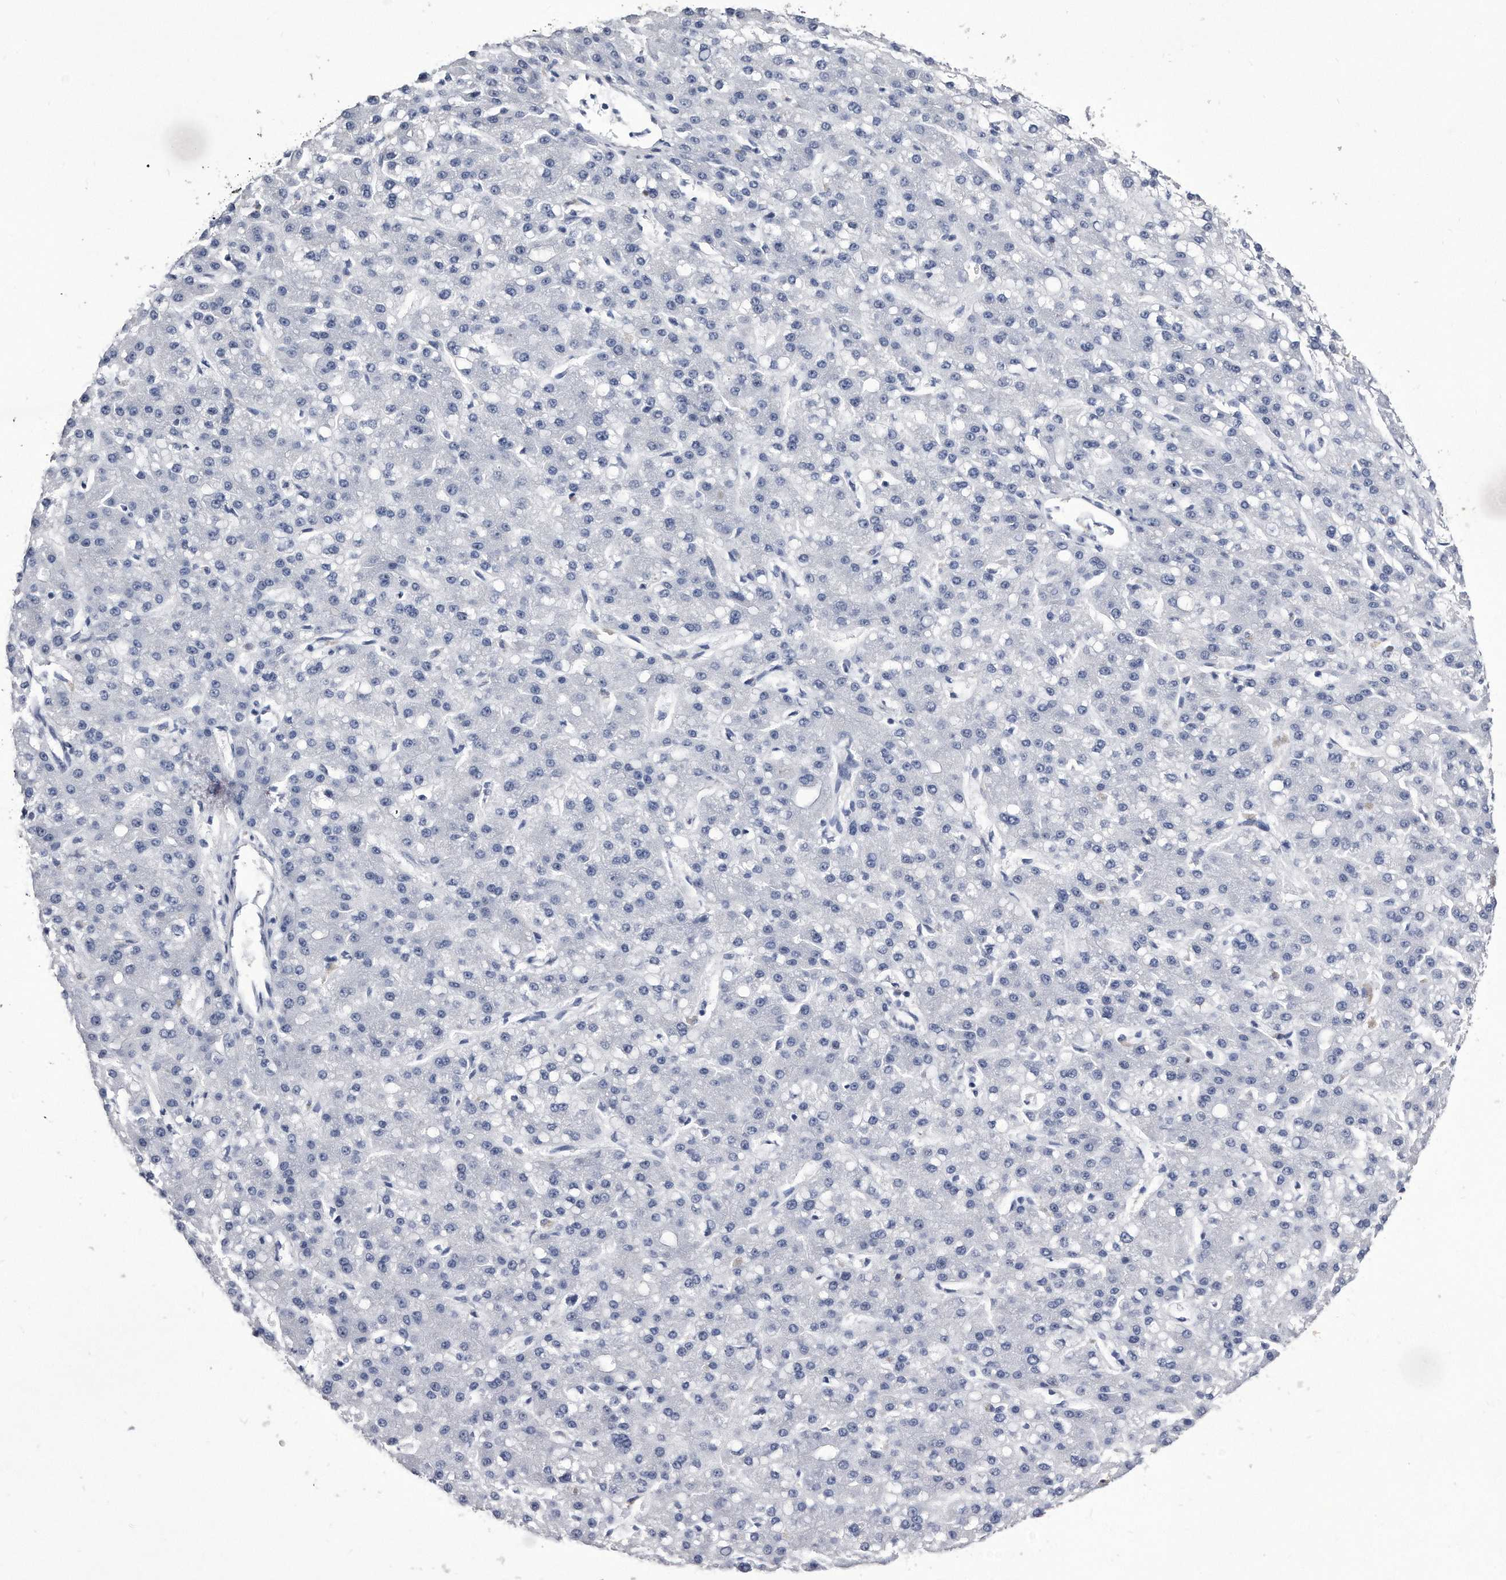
{"staining": {"intensity": "negative", "quantity": "none", "location": "none"}, "tissue": "liver cancer", "cell_type": "Tumor cells", "image_type": "cancer", "snomed": [{"axis": "morphology", "description": "Carcinoma, Hepatocellular, NOS"}, {"axis": "topography", "description": "Liver"}], "caption": "IHC histopathology image of neoplastic tissue: human liver cancer stained with DAB (3,3'-diaminobenzidine) shows no significant protein expression in tumor cells.", "gene": "KCTD8", "patient": {"sex": "male", "age": 67}}